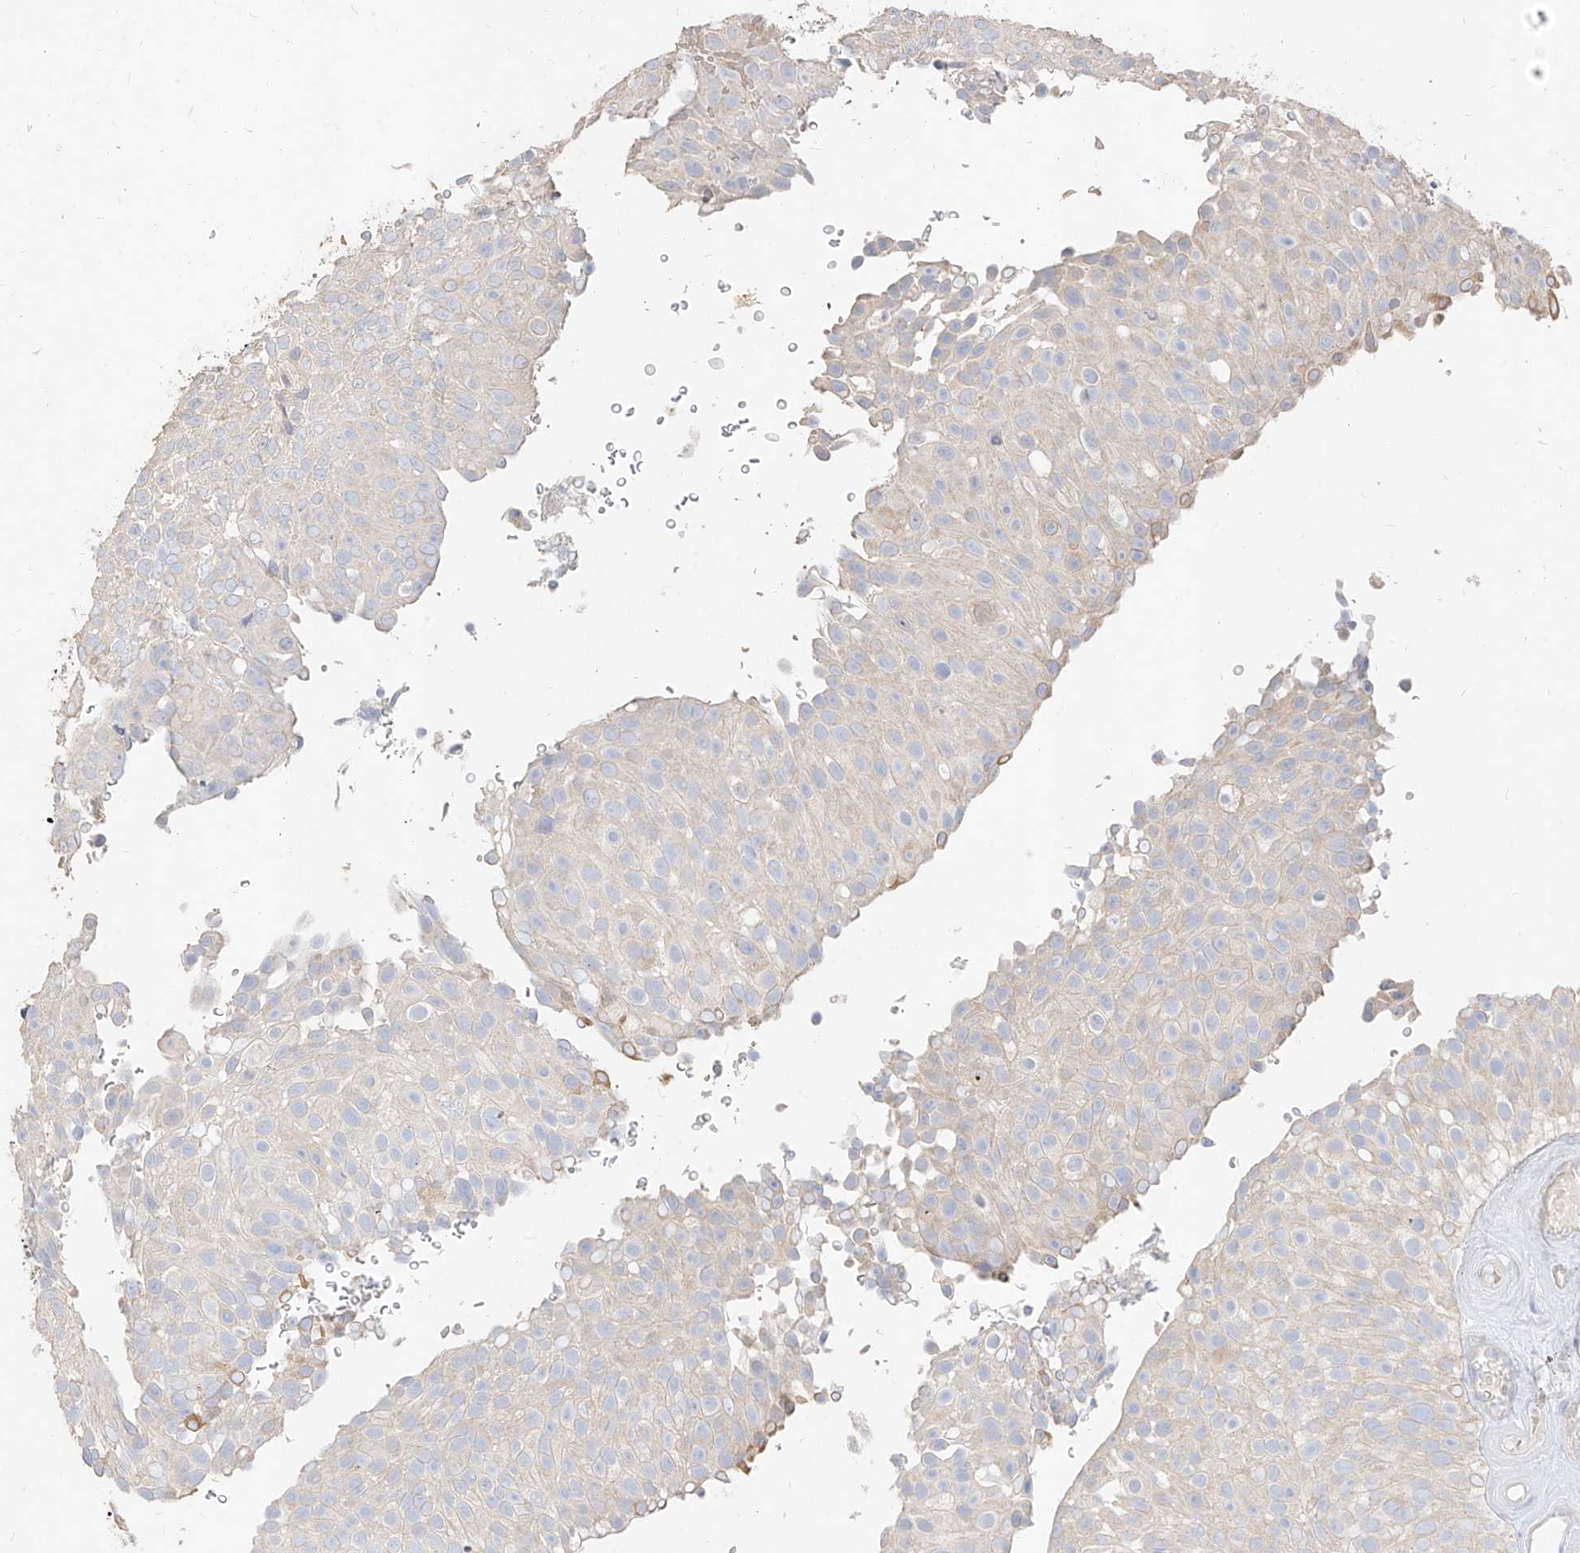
{"staining": {"intensity": "negative", "quantity": "none", "location": "none"}, "tissue": "urothelial cancer", "cell_type": "Tumor cells", "image_type": "cancer", "snomed": [{"axis": "morphology", "description": "Urothelial carcinoma, Low grade"}, {"axis": "topography", "description": "Urinary bladder"}], "caption": "This is an immunohistochemistry photomicrograph of urothelial cancer. There is no staining in tumor cells.", "gene": "ZZEF1", "patient": {"sex": "male", "age": 78}}